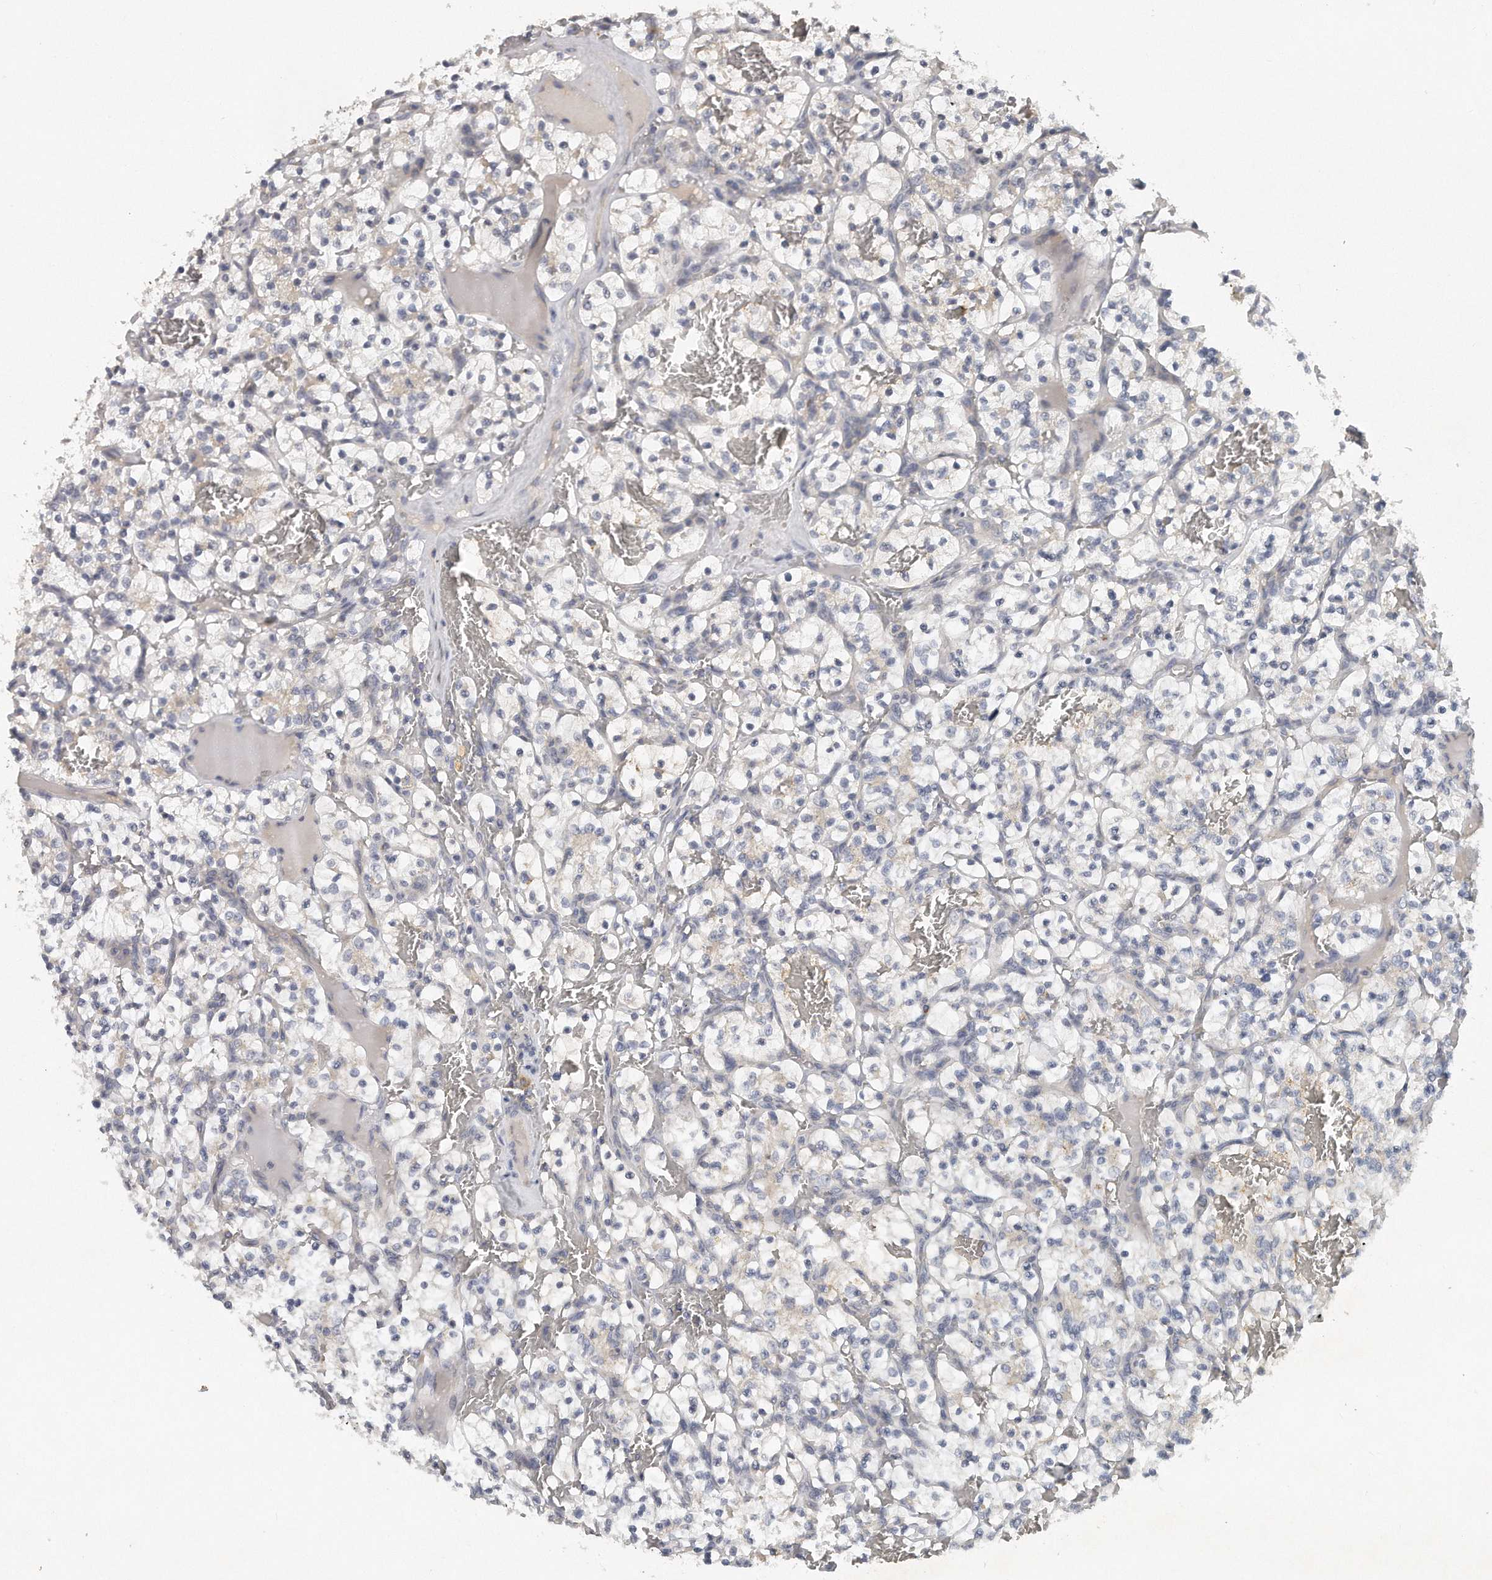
{"staining": {"intensity": "negative", "quantity": "none", "location": "none"}, "tissue": "renal cancer", "cell_type": "Tumor cells", "image_type": "cancer", "snomed": [{"axis": "morphology", "description": "Adenocarcinoma, NOS"}, {"axis": "topography", "description": "Kidney"}], "caption": "Renal adenocarcinoma was stained to show a protein in brown. There is no significant expression in tumor cells.", "gene": "TRAPPC14", "patient": {"sex": "female", "age": 57}}